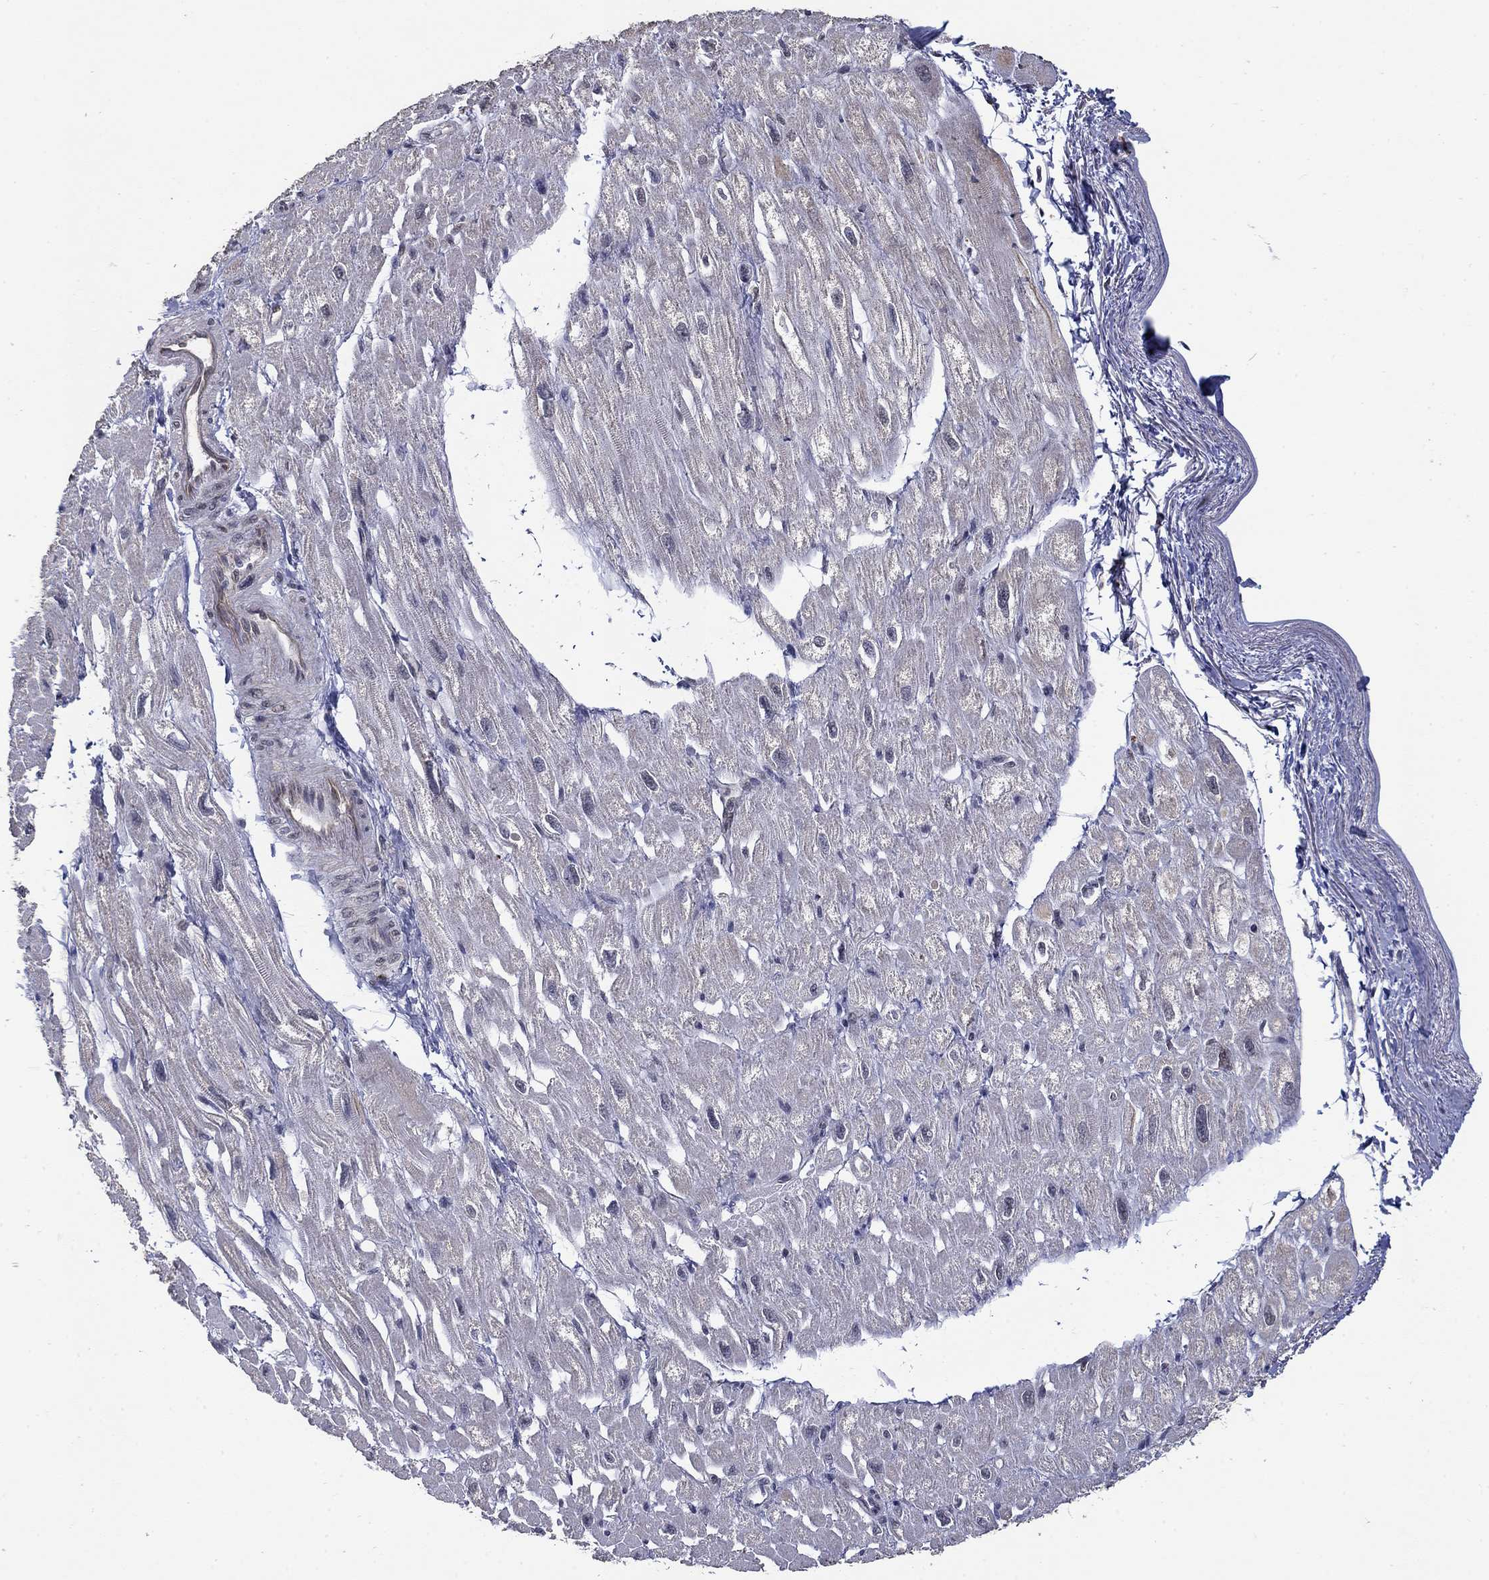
{"staining": {"intensity": "negative", "quantity": "none", "location": "none"}, "tissue": "heart muscle", "cell_type": "Cardiomyocytes", "image_type": "normal", "snomed": [{"axis": "morphology", "description": "Normal tissue, NOS"}, {"axis": "topography", "description": "Heart"}], "caption": "IHC of unremarkable human heart muscle reveals no positivity in cardiomyocytes.", "gene": "GRIA3", "patient": {"sex": "male", "age": 66}}